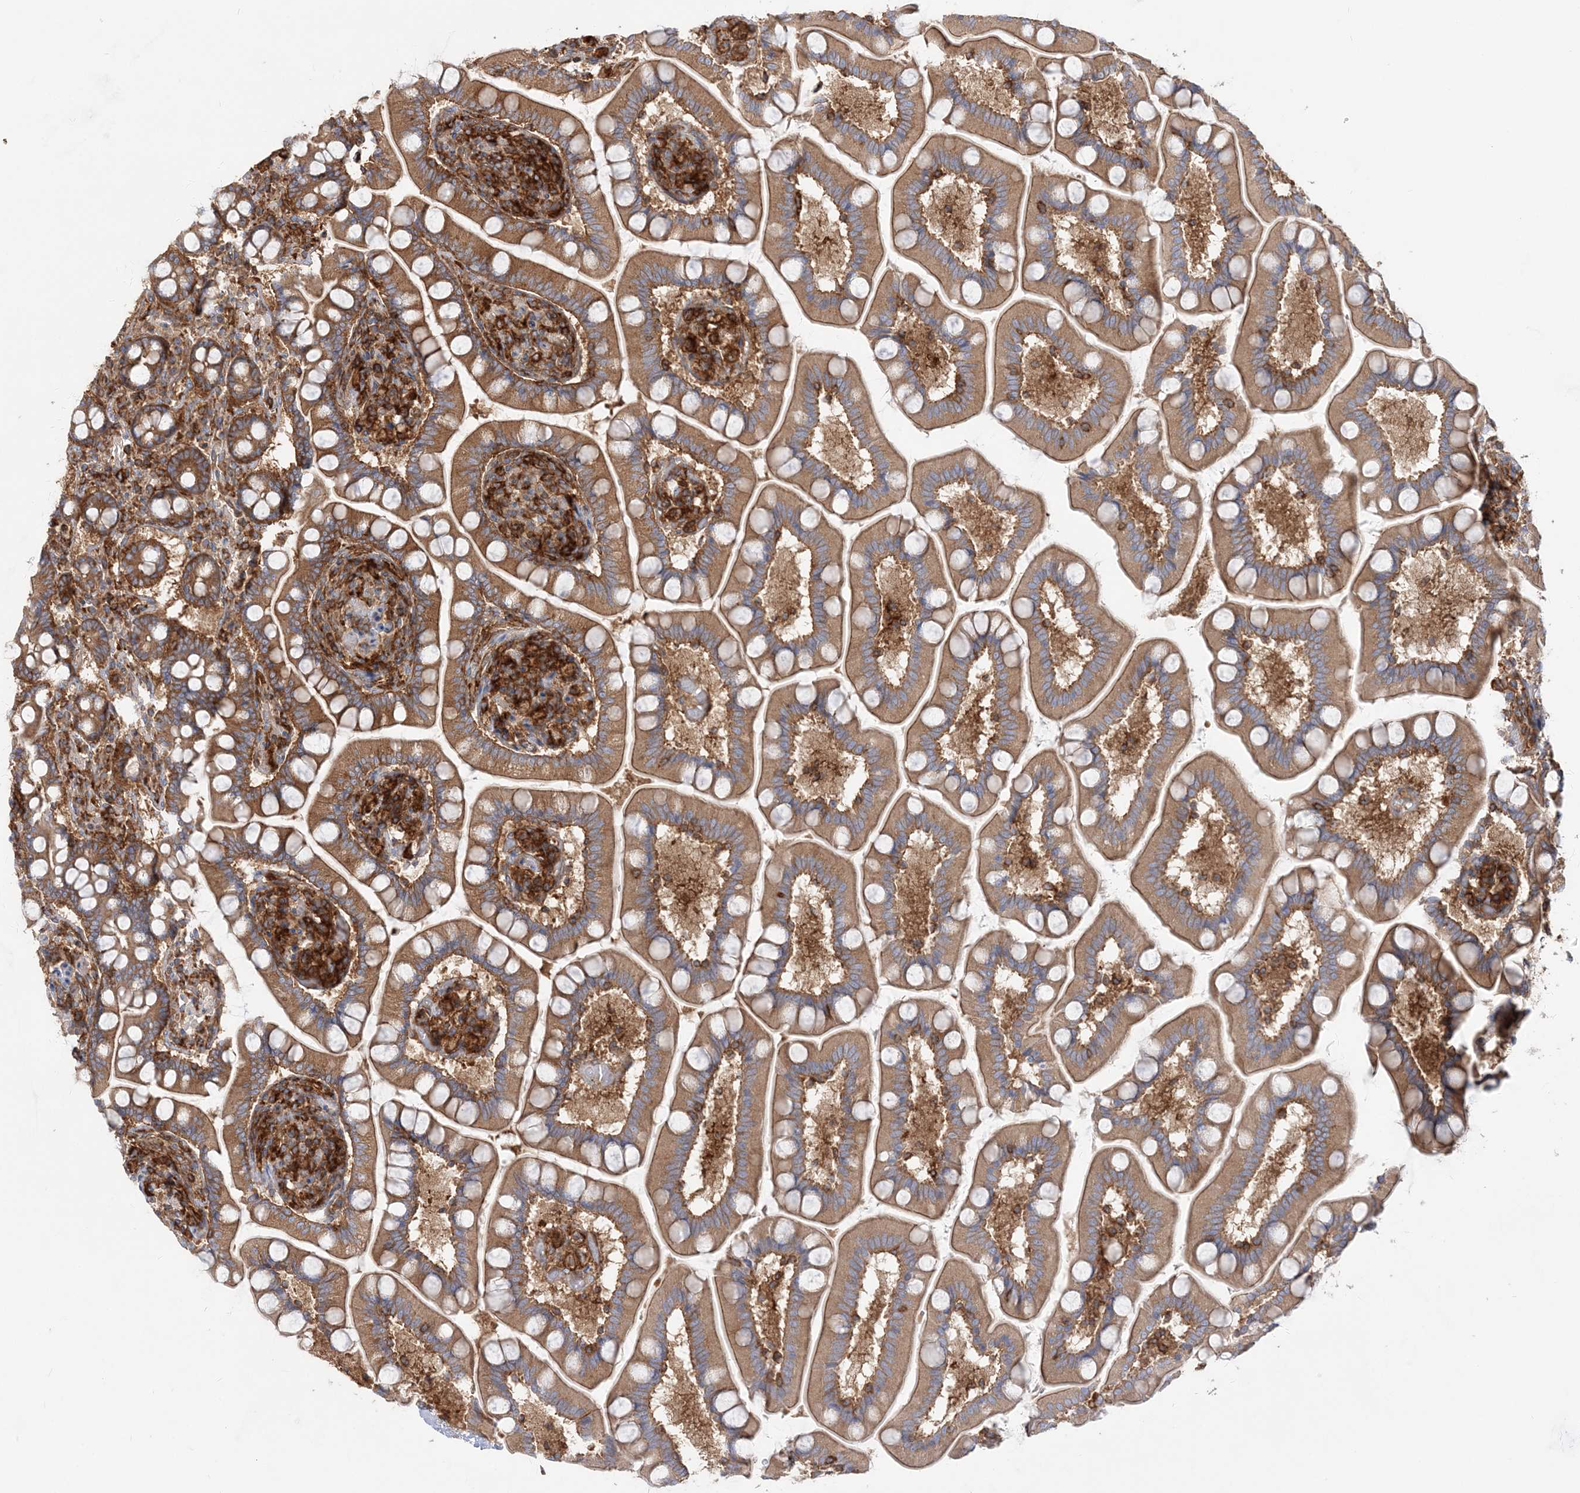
{"staining": {"intensity": "strong", "quantity": ">75%", "location": "cytoplasmic/membranous"}, "tissue": "small intestine", "cell_type": "Glandular cells", "image_type": "normal", "snomed": [{"axis": "morphology", "description": "Normal tissue, NOS"}, {"axis": "topography", "description": "Small intestine"}], "caption": "Protein staining of unremarkable small intestine demonstrates strong cytoplasmic/membranous staining in about >75% of glandular cells.", "gene": "TBC1D5", "patient": {"sex": "female", "age": 64}}